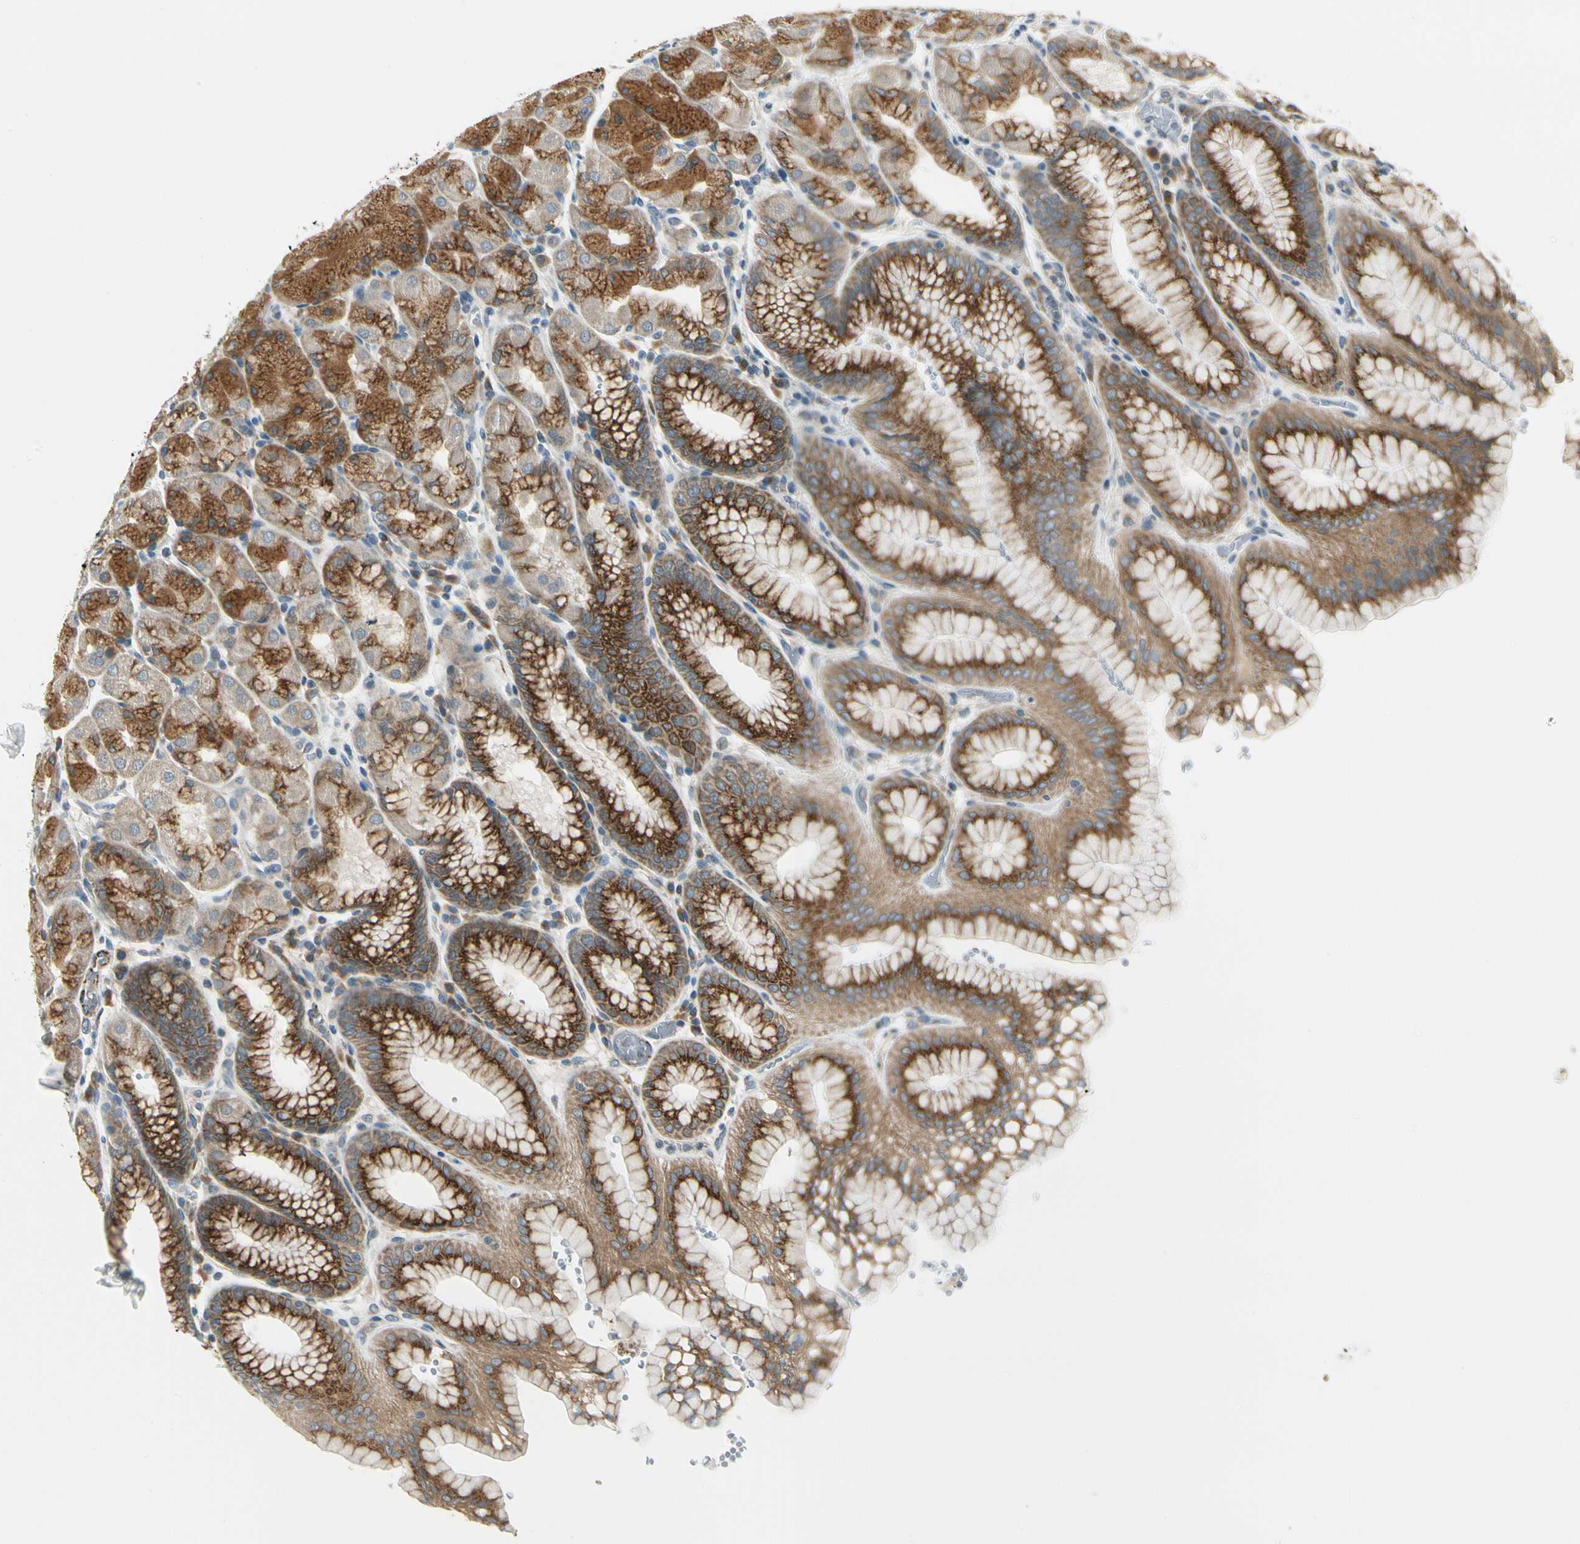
{"staining": {"intensity": "strong", "quantity": "25%-75%", "location": "cytoplasmic/membranous"}, "tissue": "stomach", "cell_type": "Glandular cells", "image_type": "normal", "snomed": [{"axis": "morphology", "description": "Normal tissue, NOS"}, {"axis": "topography", "description": "Stomach, upper"}, {"axis": "topography", "description": "Stomach"}], "caption": "This micrograph displays immunohistochemistry staining of unremarkable human stomach, with high strong cytoplasmic/membranous staining in approximately 25%-75% of glandular cells.", "gene": "BNIP1", "patient": {"sex": "male", "age": 76}}